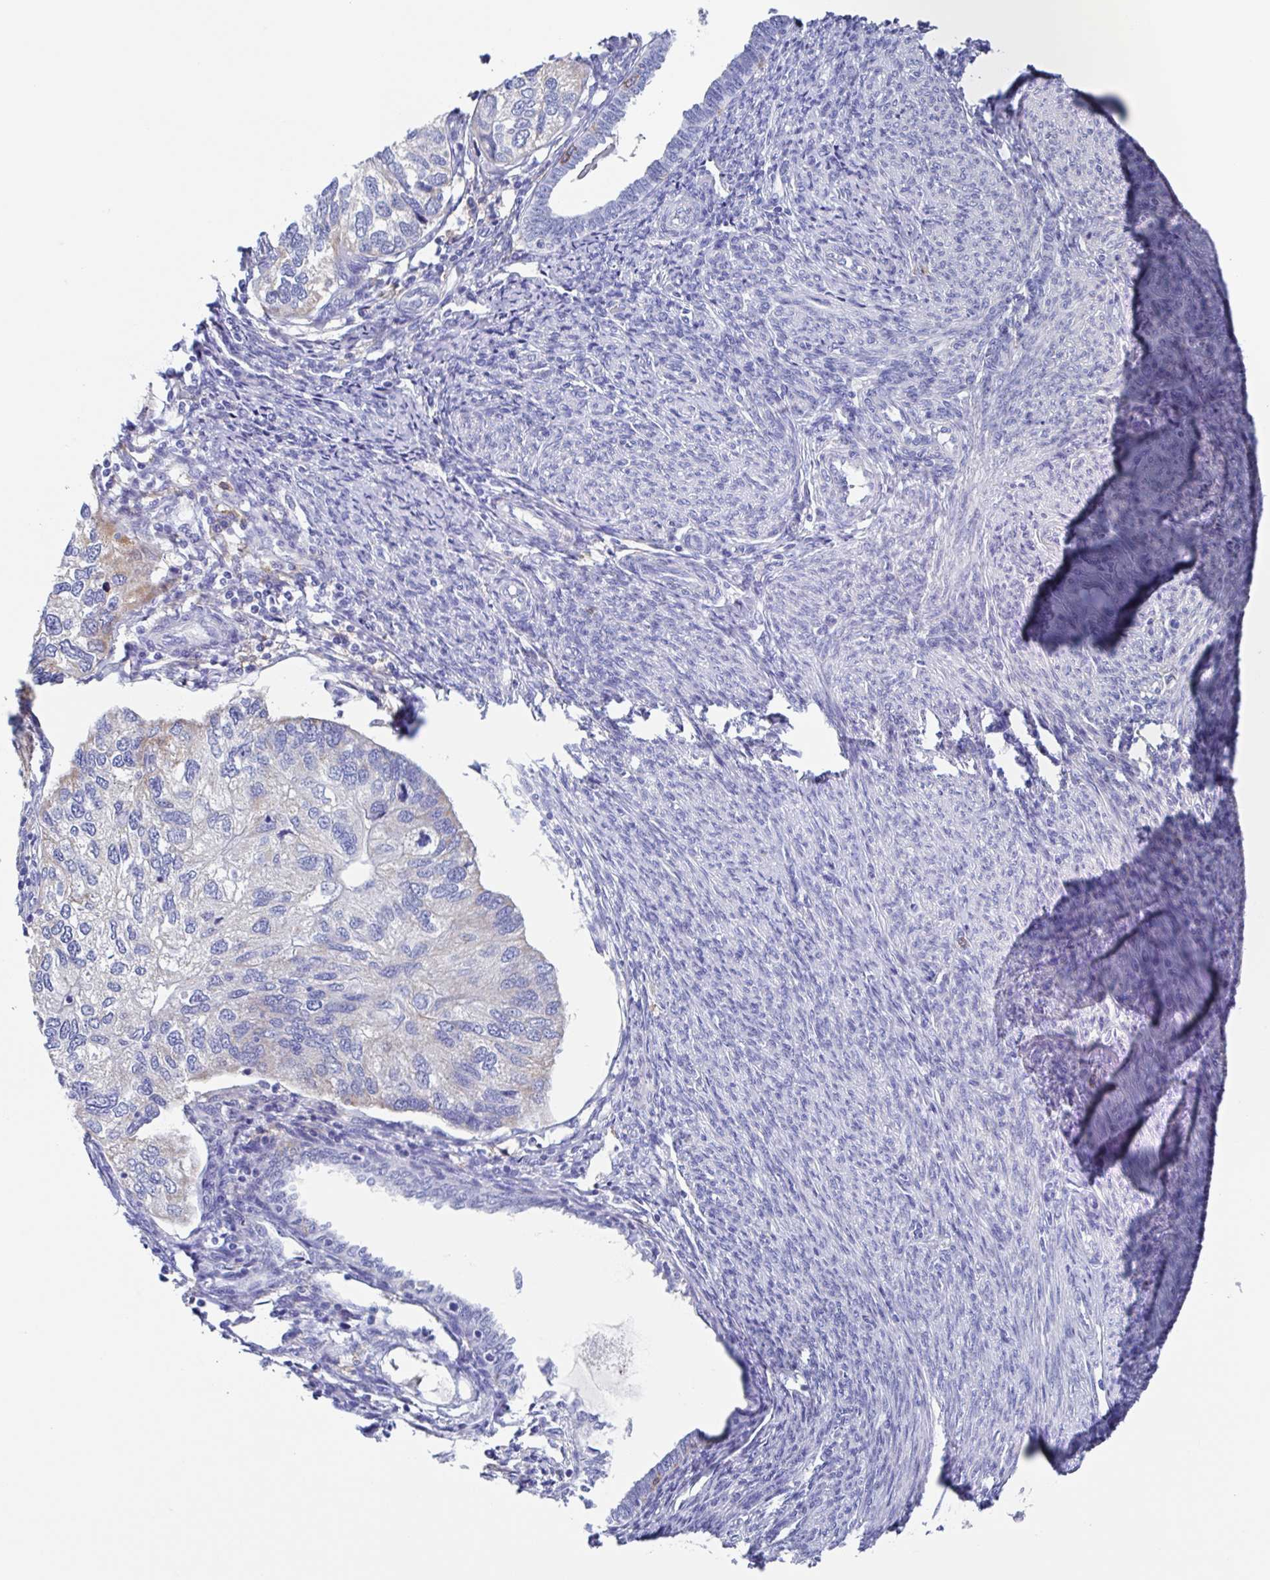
{"staining": {"intensity": "weak", "quantity": "<25%", "location": "cytoplasmic/membranous"}, "tissue": "endometrial cancer", "cell_type": "Tumor cells", "image_type": "cancer", "snomed": [{"axis": "morphology", "description": "Carcinoma, NOS"}, {"axis": "topography", "description": "Uterus"}], "caption": "IHC of endometrial carcinoma exhibits no positivity in tumor cells.", "gene": "FCGR3A", "patient": {"sex": "female", "age": 76}}